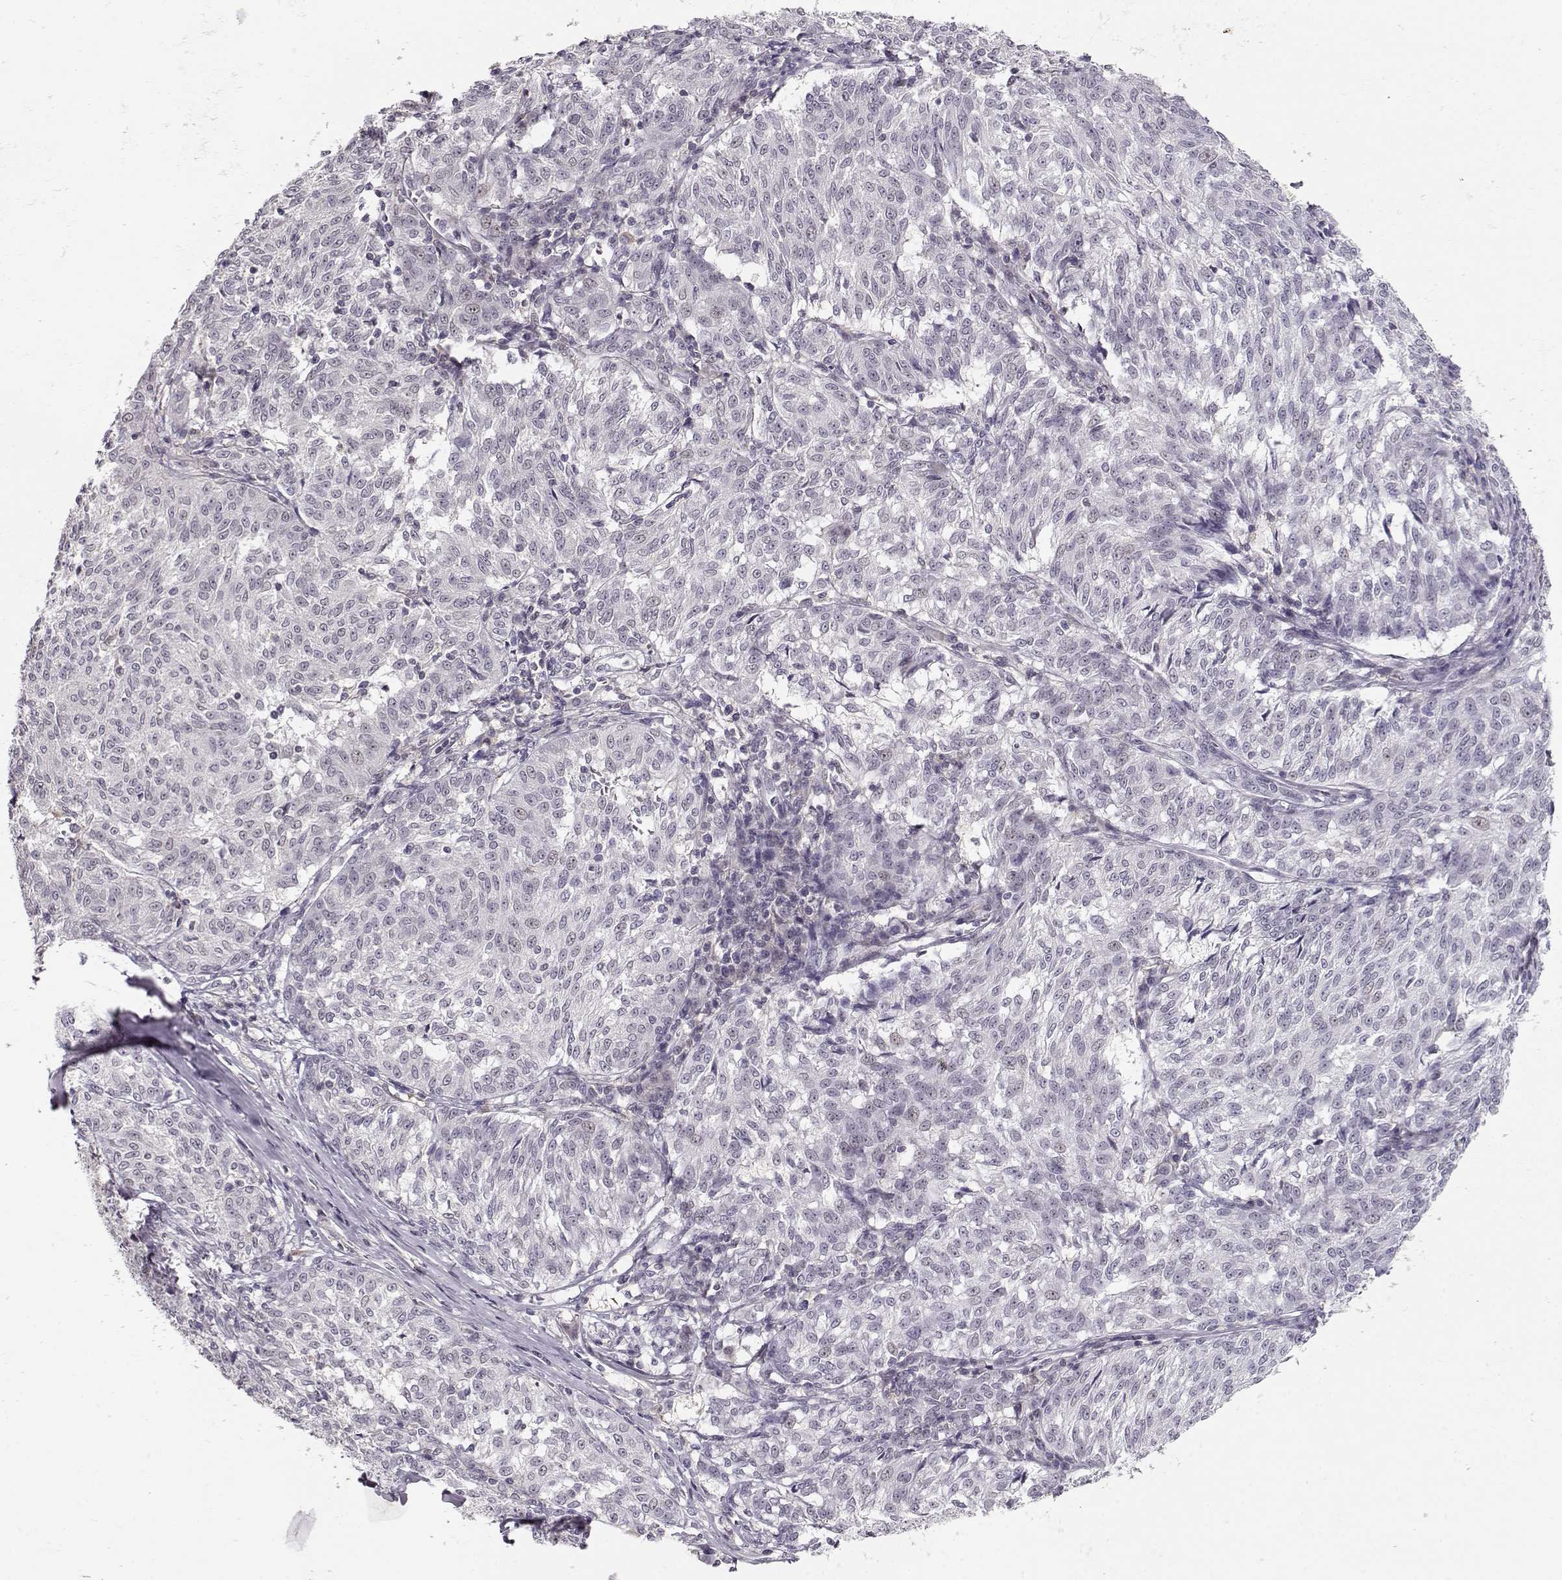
{"staining": {"intensity": "negative", "quantity": "none", "location": "none"}, "tissue": "melanoma", "cell_type": "Tumor cells", "image_type": "cancer", "snomed": [{"axis": "morphology", "description": "Malignant melanoma, NOS"}, {"axis": "topography", "description": "Skin"}], "caption": "There is no significant staining in tumor cells of malignant melanoma.", "gene": "TEPP", "patient": {"sex": "female", "age": 72}}